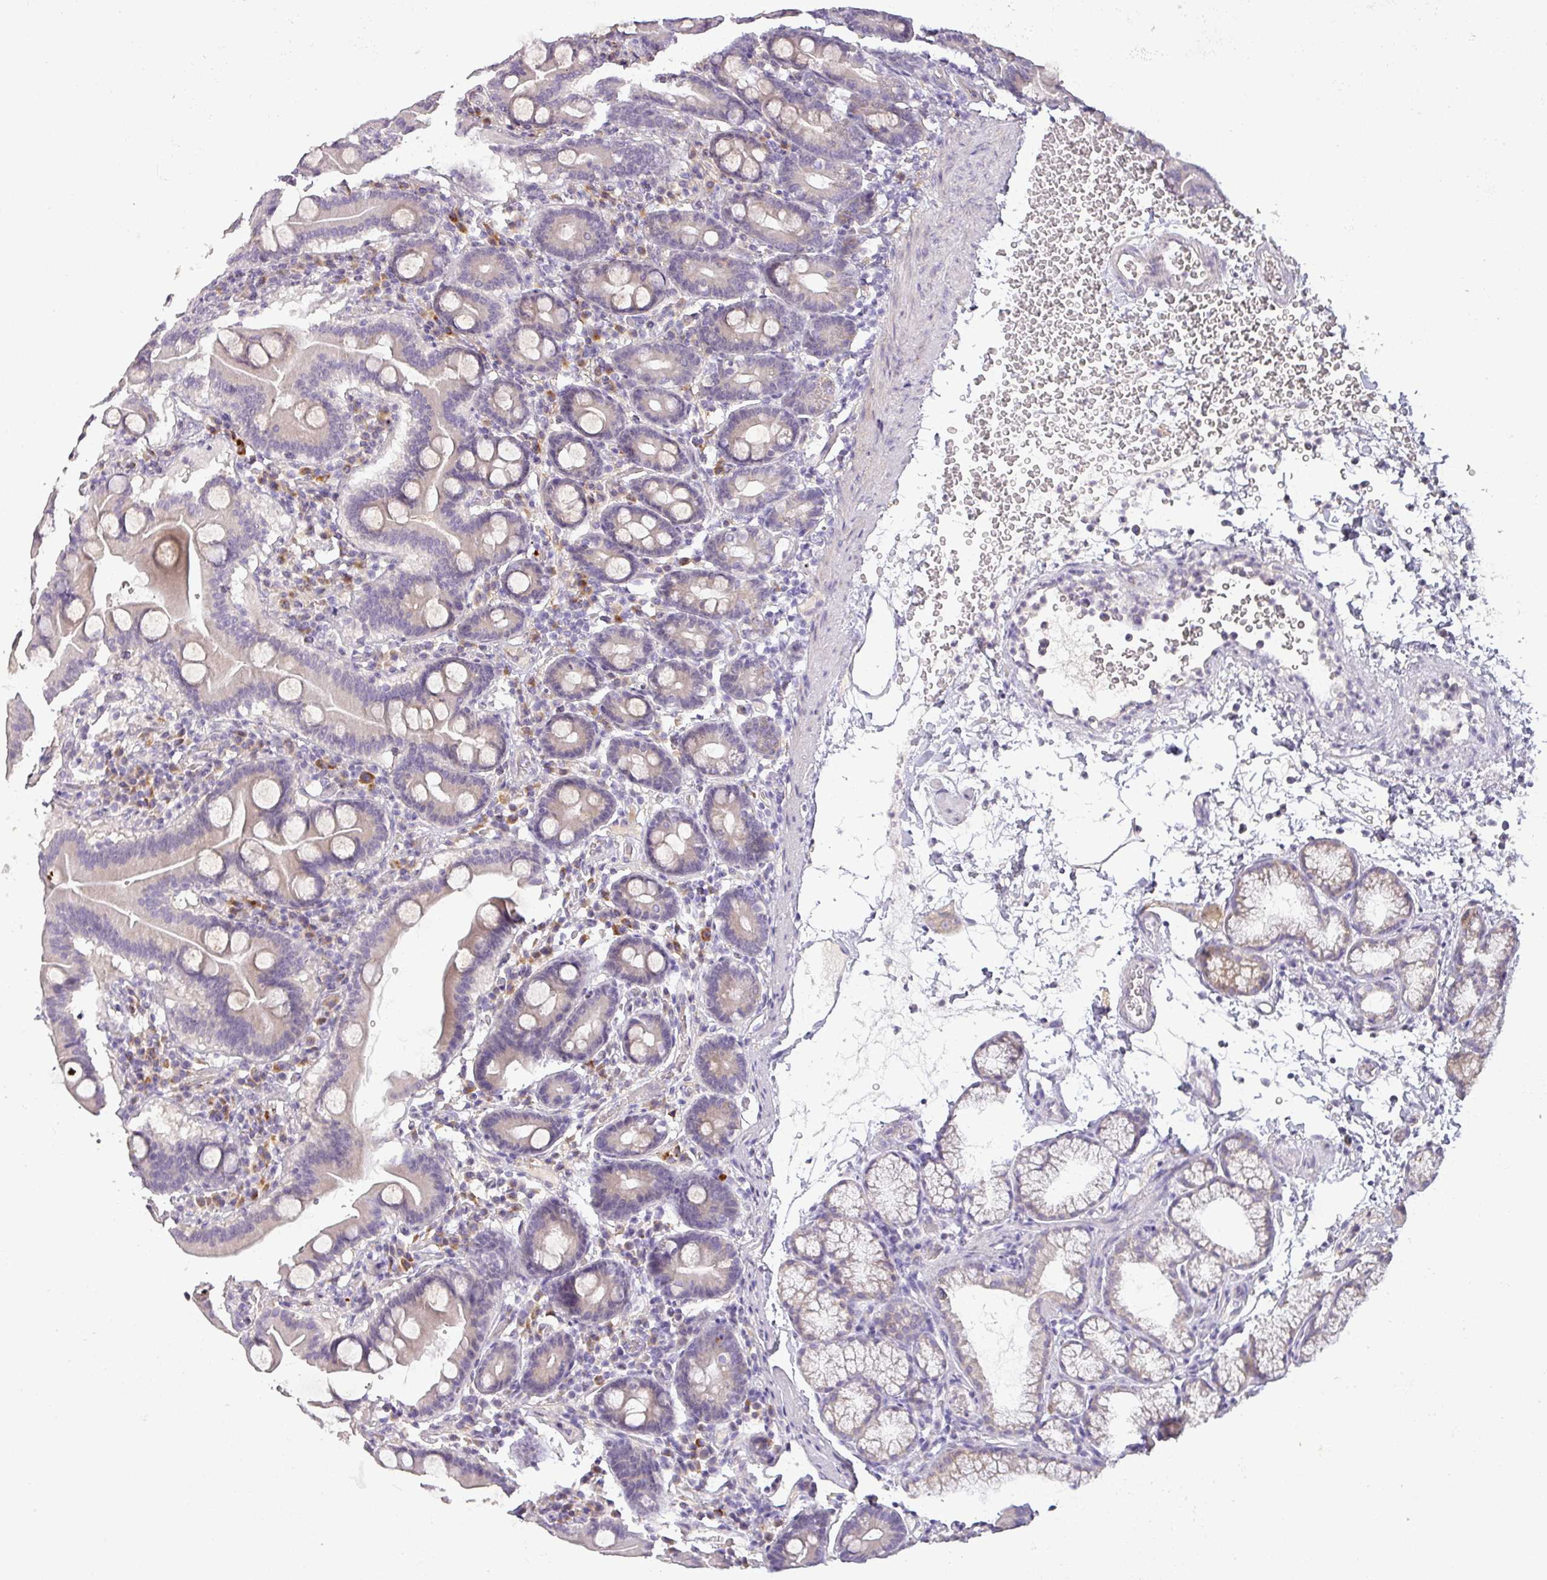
{"staining": {"intensity": "negative", "quantity": "none", "location": "none"}, "tissue": "duodenum", "cell_type": "Glandular cells", "image_type": "normal", "snomed": [{"axis": "morphology", "description": "Normal tissue, NOS"}, {"axis": "topography", "description": "Duodenum"}], "caption": "A histopathology image of human duodenum is negative for staining in glandular cells. (Brightfield microscopy of DAB (3,3'-diaminobenzidine) immunohistochemistry at high magnification).", "gene": "DRD5", "patient": {"sex": "male", "age": 54}}